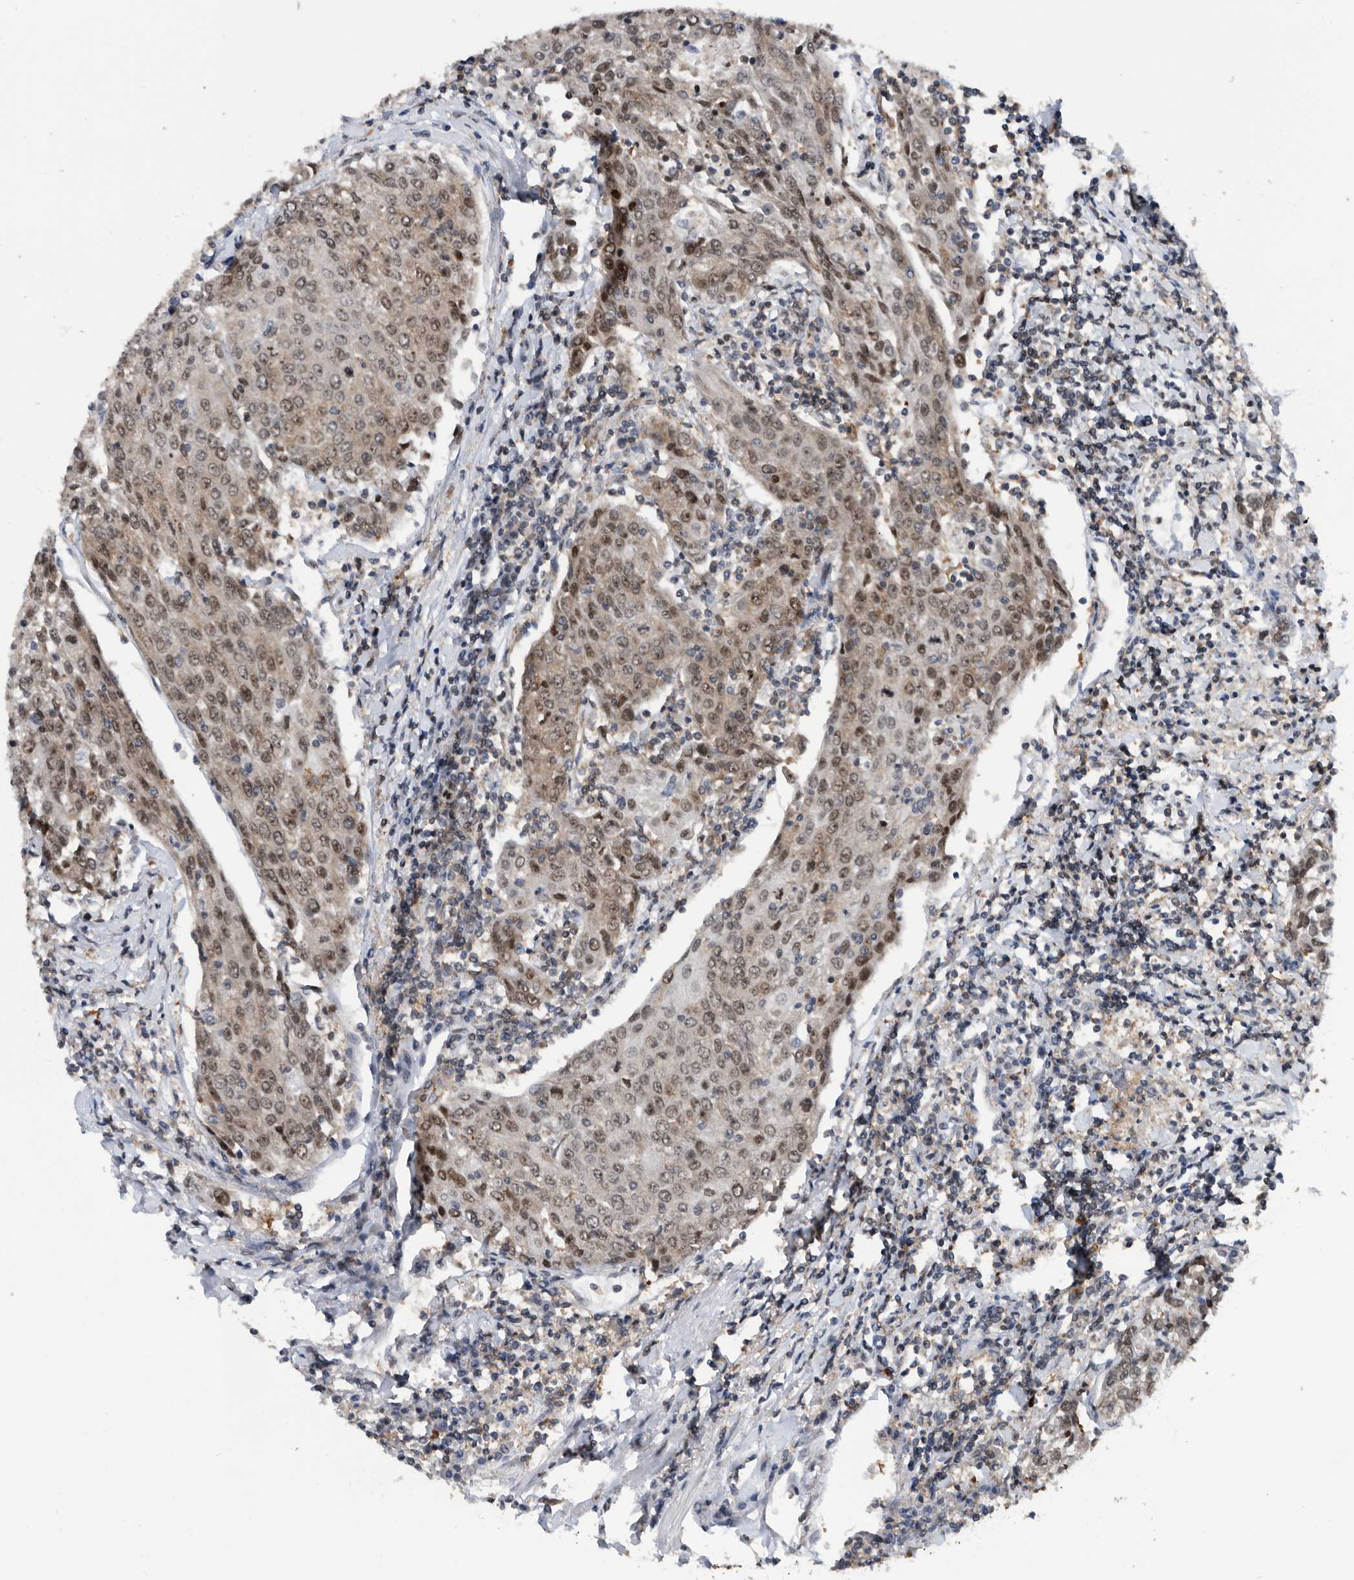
{"staining": {"intensity": "moderate", "quantity": ">75%", "location": "nuclear"}, "tissue": "urothelial cancer", "cell_type": "Tumor cells", "image_type": "cancer", "snomed": [{"axis": "morphology", "description": "Urothelial carcinoma, High grade"}, {"axis": "topography", "description": "Urinary bladder"}], "caption": "Brown immunohistochemical staining in urothelial cancer shows moderate nuclear staining in approximately >75% of tumor cells.", "gene": "ZNF260", "patient": {"sex": "female", "age": 85}}